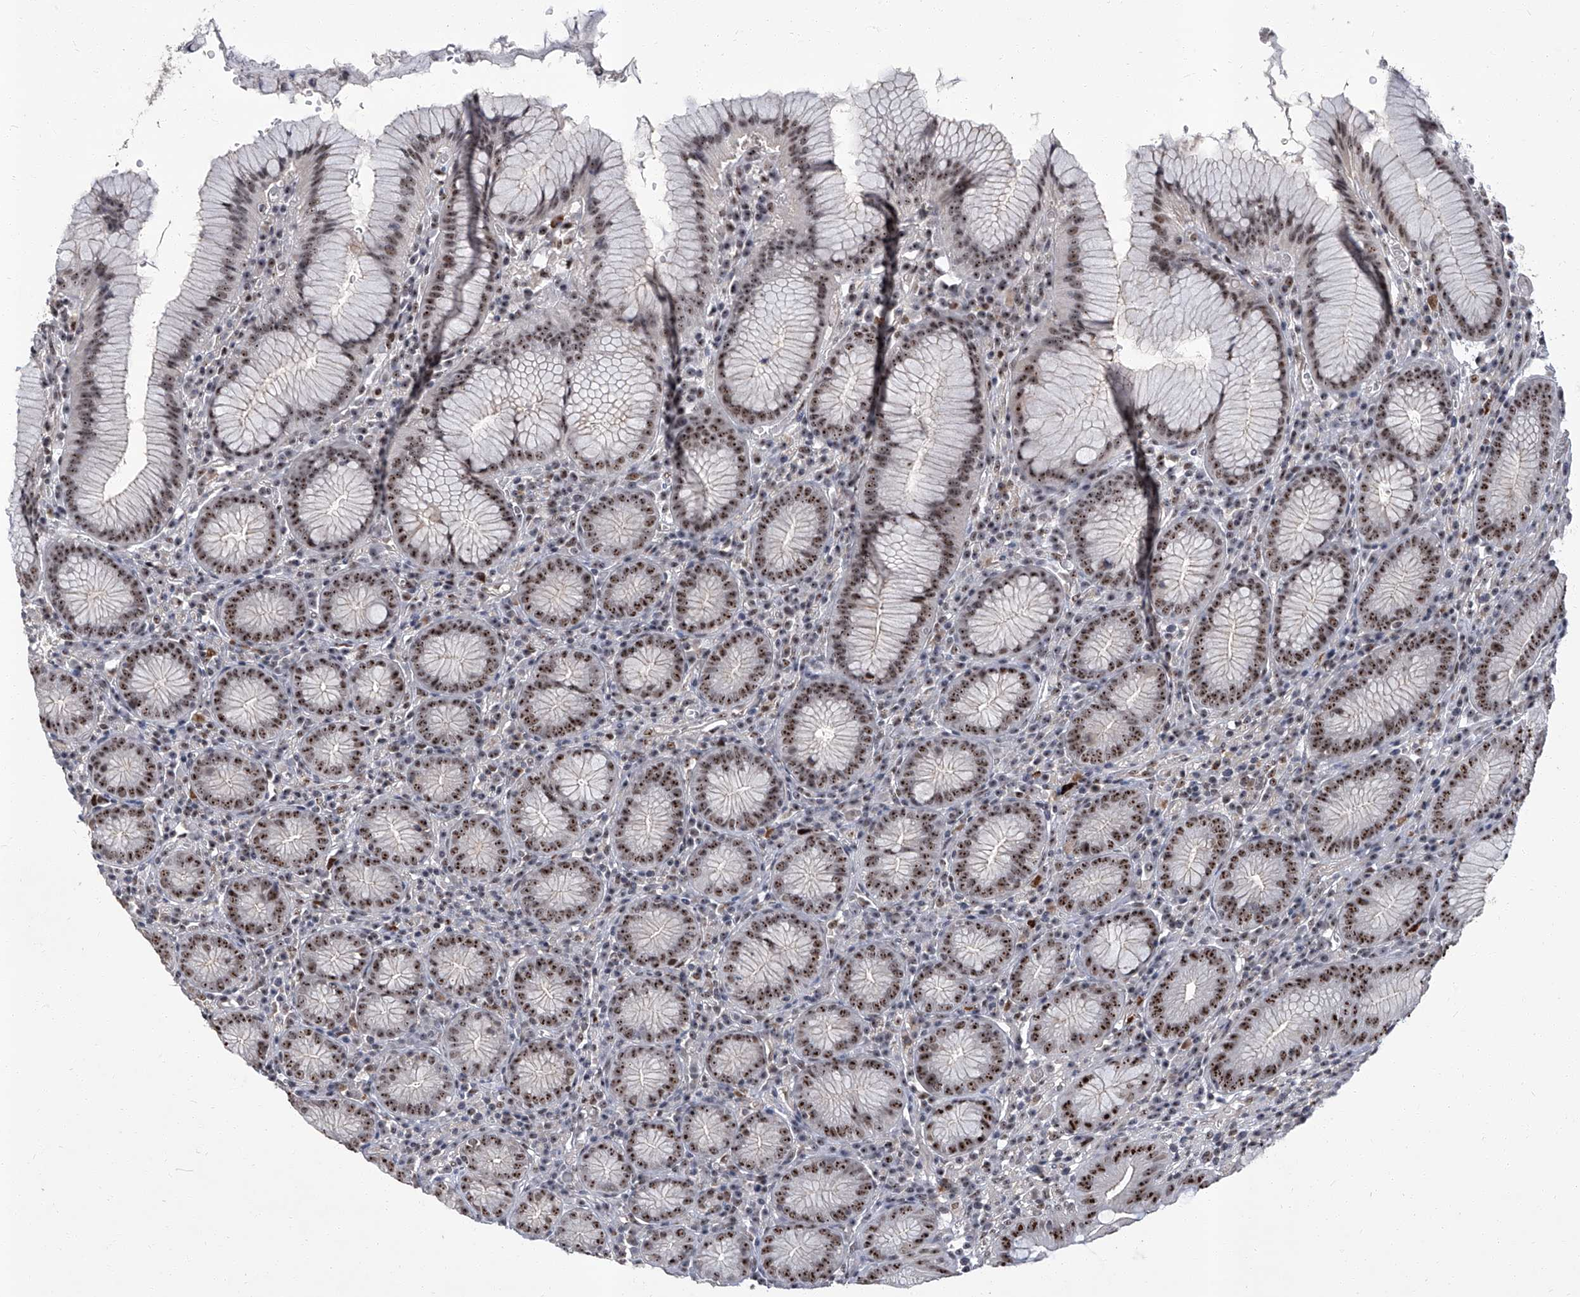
{"staining": {"intensity": "moderate", "quantity": ">75%", "location": "nuclear"}, "tissue": "stomach", "cell_type": "Glandular cells", "image_type": "normal", "snomed": [{"axis": "morphology", "description": "Normal tissue, NOS"}, {"axis": "topography", "description": "Stomach"}], "caption": "Stomach stained with a protein marker demonstrates moderate staining in glandular cells.", "gene": "CMTR1", "patient": {"sex": "male", "age": 55}}